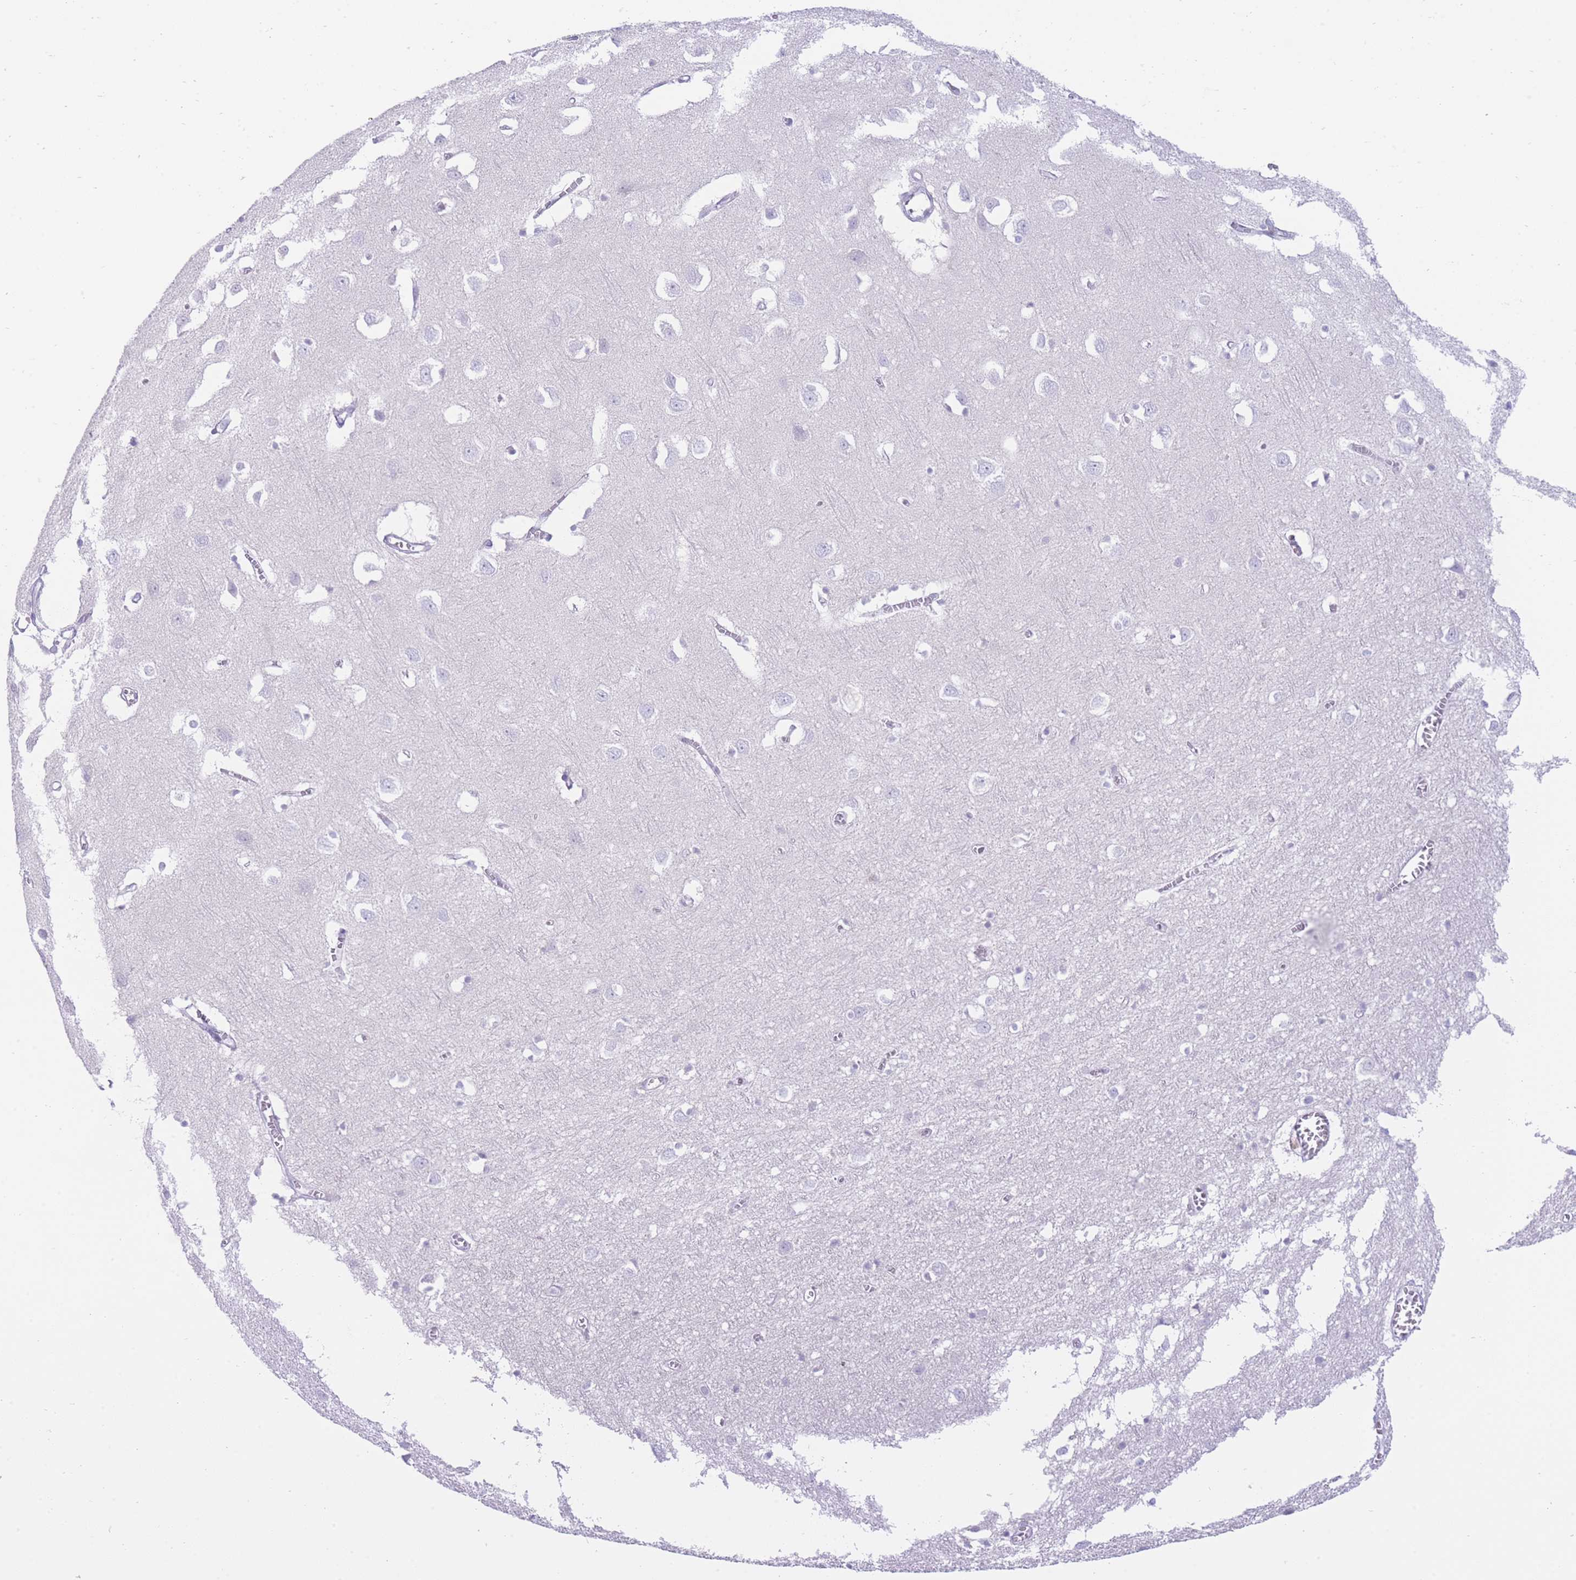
{"staining": {"intensity": "negative", "quantity": "none", "location": "none"}, "tissue": "cerebral cortex", "cell_type": "Endothelial cells", "image_type": "normal", "snomed": [{"axis": "morphology", "description": "Normal tissue, NOS"}, {"axis": "topography", "description": "Cerebral cortex"}], "caption": "Immunohistochemical staining of normal human cerebral cortex displays no significant expression in endothelial cells.", "gene": "ZNF212", "patient": {"sex": "female", "age": 64}}